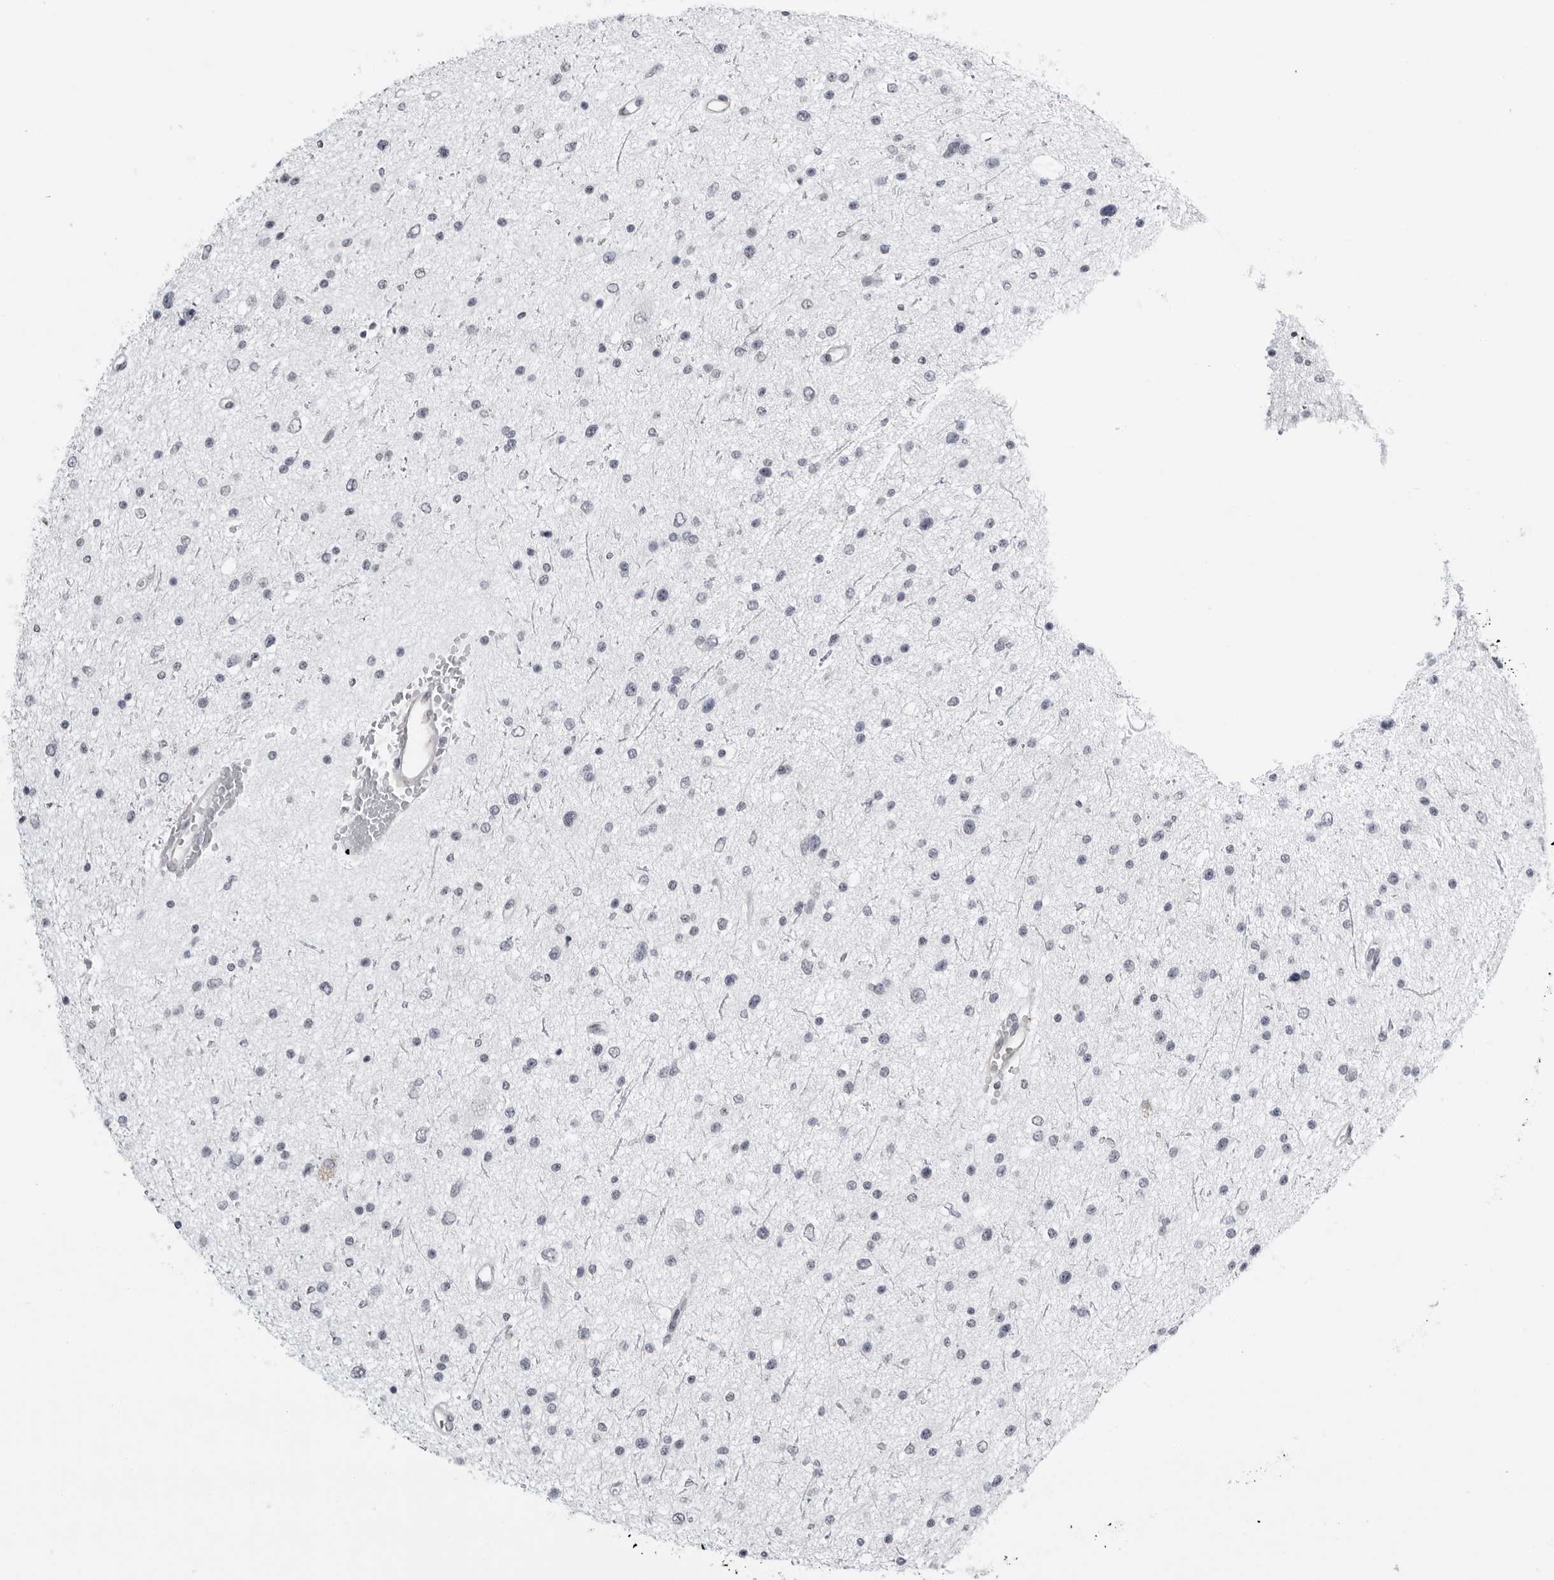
{"staining": {"intensity": "negative", "quantity": "none", "location": "none"}, "tissue": "glioma", "cell_type": "Tumor cells", "image_type": "cancer", "snomed": [{"axis": "morphology", "description": "Glioma, malignant, Low grade"}, {"axis": "topography", "description": "Brain"}], "caption": "Immunohistochemistry (IHC) histopathology image of neoplastic tissue: human malignant low-grade glioma stained with DAB (3,3'-diaminobenzidine) reveals no significant protein expression in tumor cells. Brightfield microscopy of IHC stained with DAB (brown) and hematoxylin (blue), captured at high magnification.", "gene": "SERPINF2", "patient": {"sex": "female", "age": 37}}